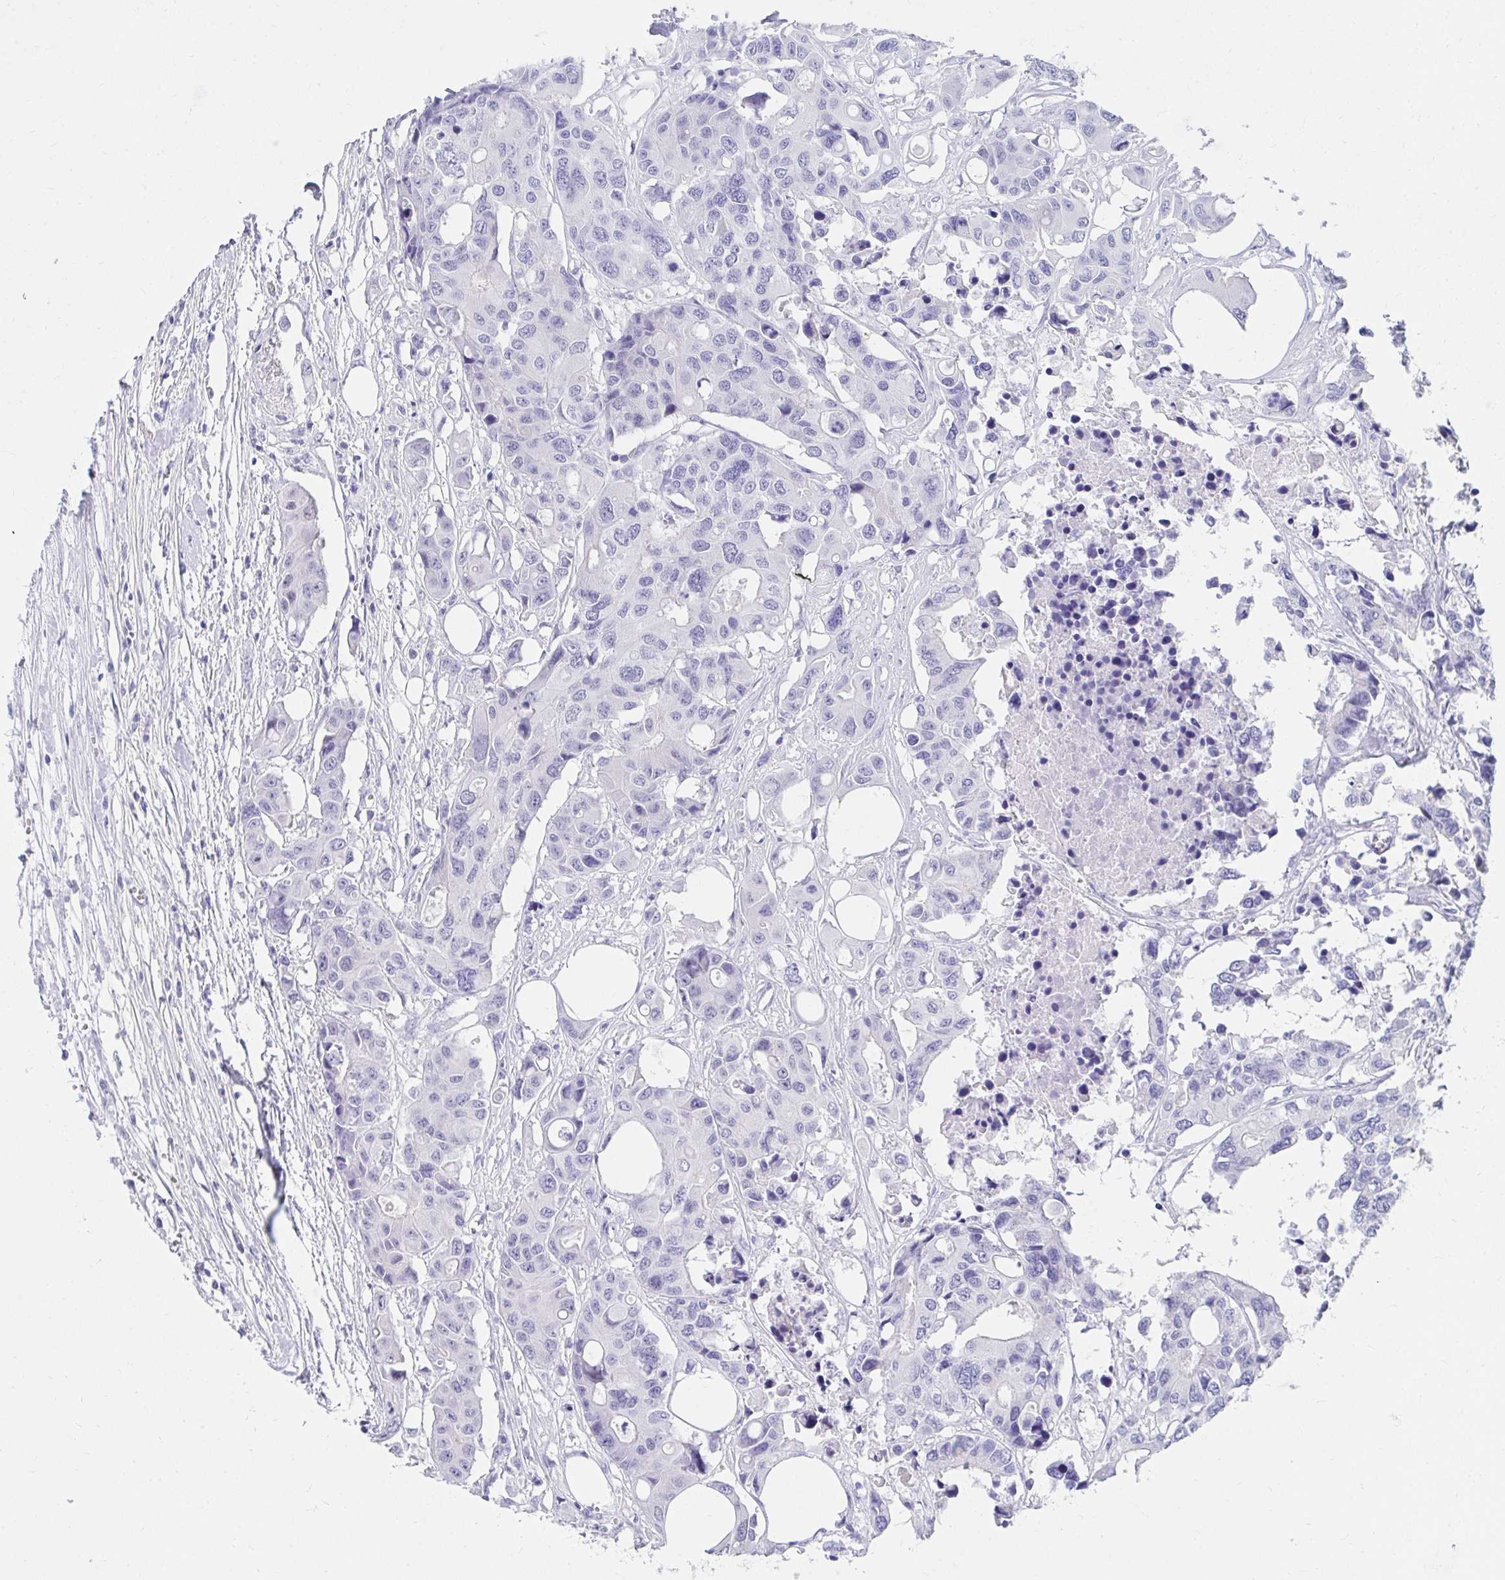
{"staining": {"intensity": "negative", "quantity": "none", "location": "none"}, "tissue": "colorectal cancer", "cell_type": "Tumor cells", "image_type": "cancer", "snomed": [{"axis": "morphology", "description": "Adenocarcinoma, NOS"}, {"axis": "topography", "description": "Colon"}], "caption": "A high-resolution micrograph shows IHC staining of colorectal cancer (adenocarcinoma), which shows no significant expression in tumor cells.", "gene": "C19orf81", "patient": {"sex": "male", "age": 77}}